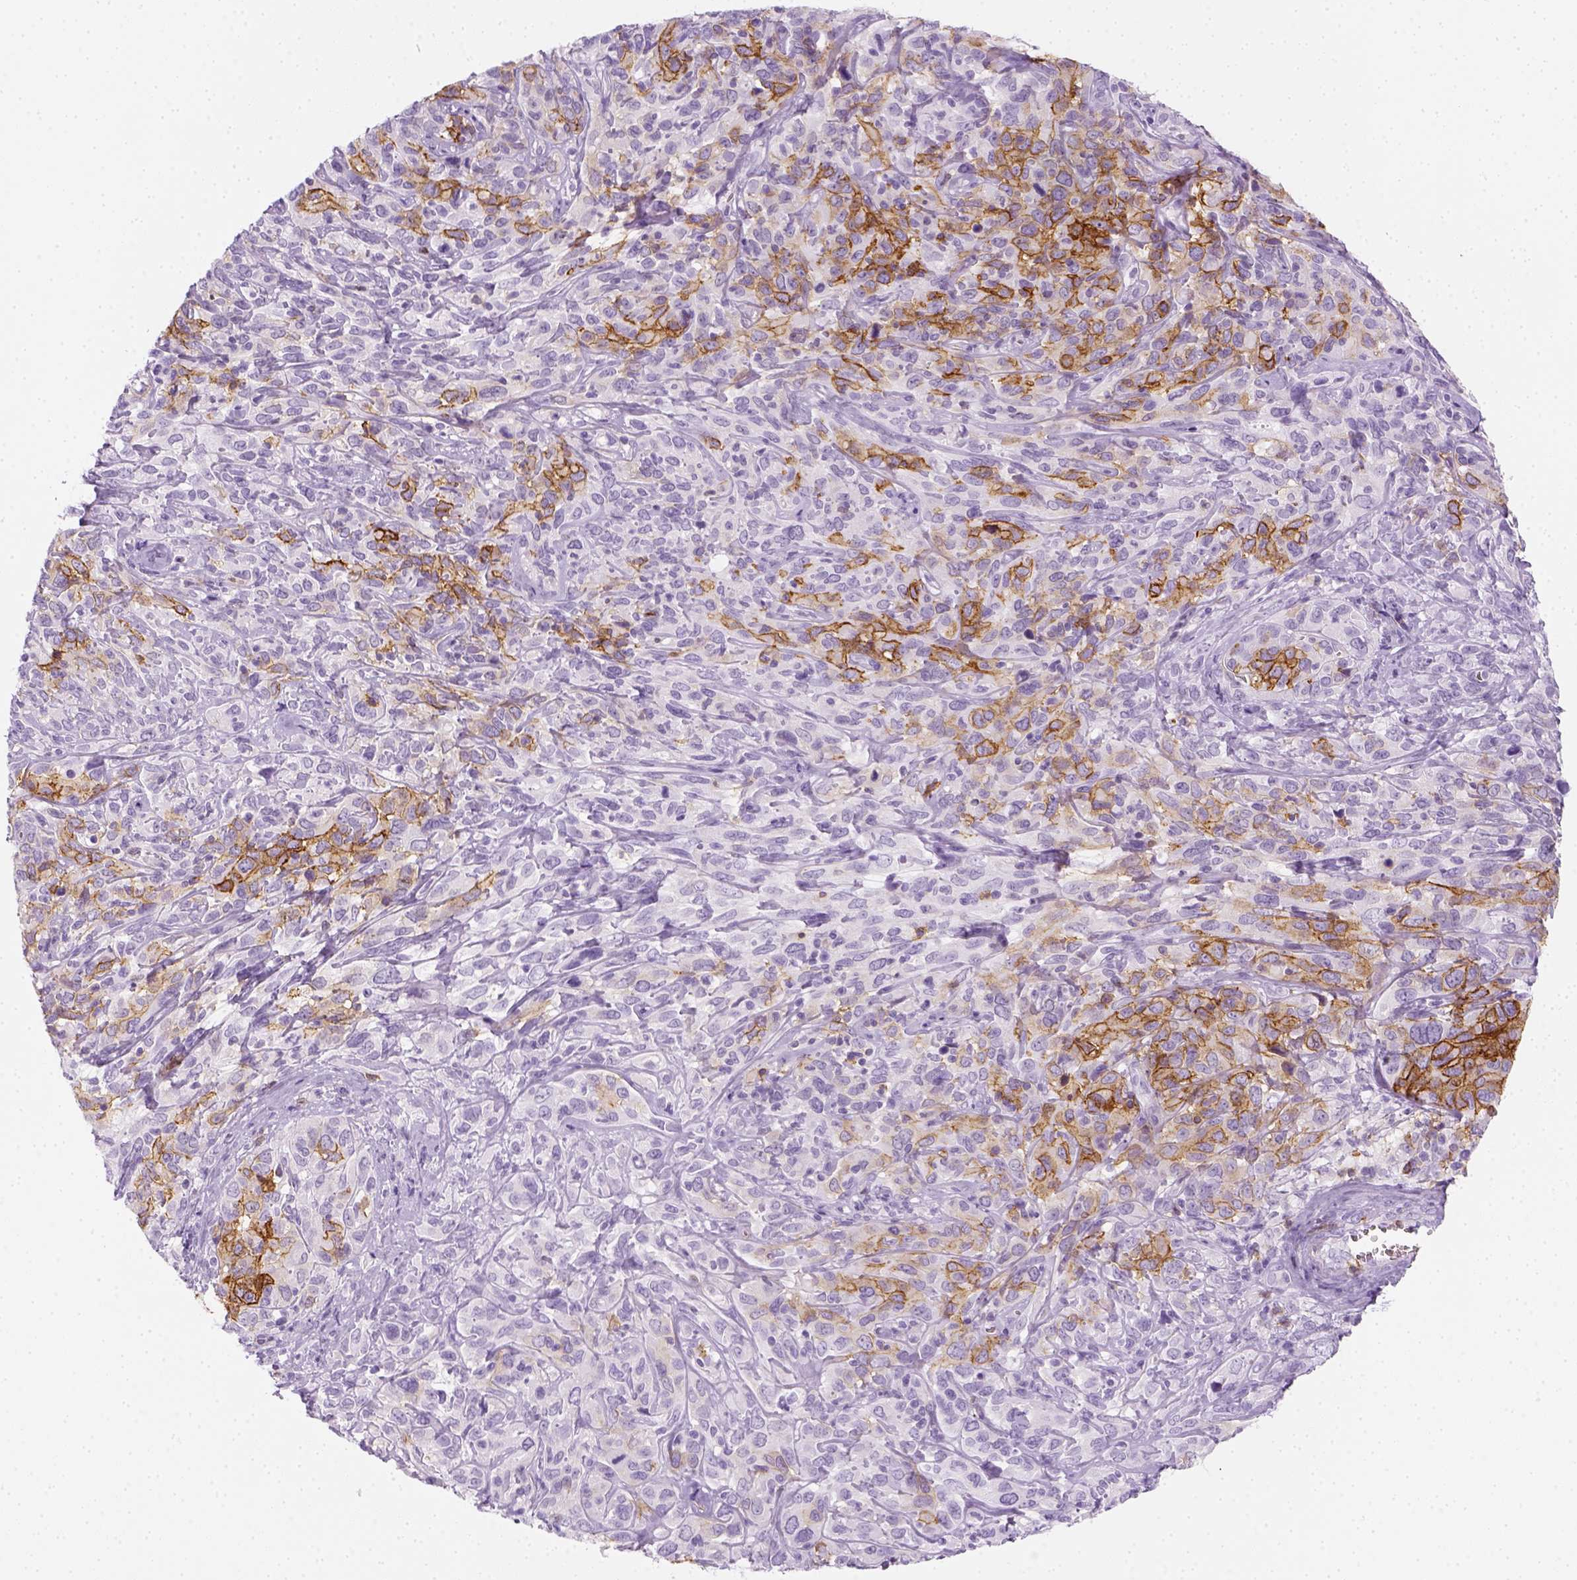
{"staining": {"intensity": "strong", "quantity": "<25%", "location": "cytoplasmic/membranous"}, "tissue": "cervical cancer", "cell_type": "Tumor cells", "image_type": "cancer", "snomed": [{"axis": "morphology", "description": "Normal tissue, NOS"}, {"axis": "morphology", "description": "Squamous cell carcinoma, NOS"}, {"axis": "topography", "description": "Cervix"}], "caption": "Immunohistochemical staining of cervical squamous cell carcinoma reveals medium levels of strong cytoplasmic/membranous protein positivity in about <25% of tumor cells.", "gene": "AQP3", "patient": {"sex": "female", "age": 51}}